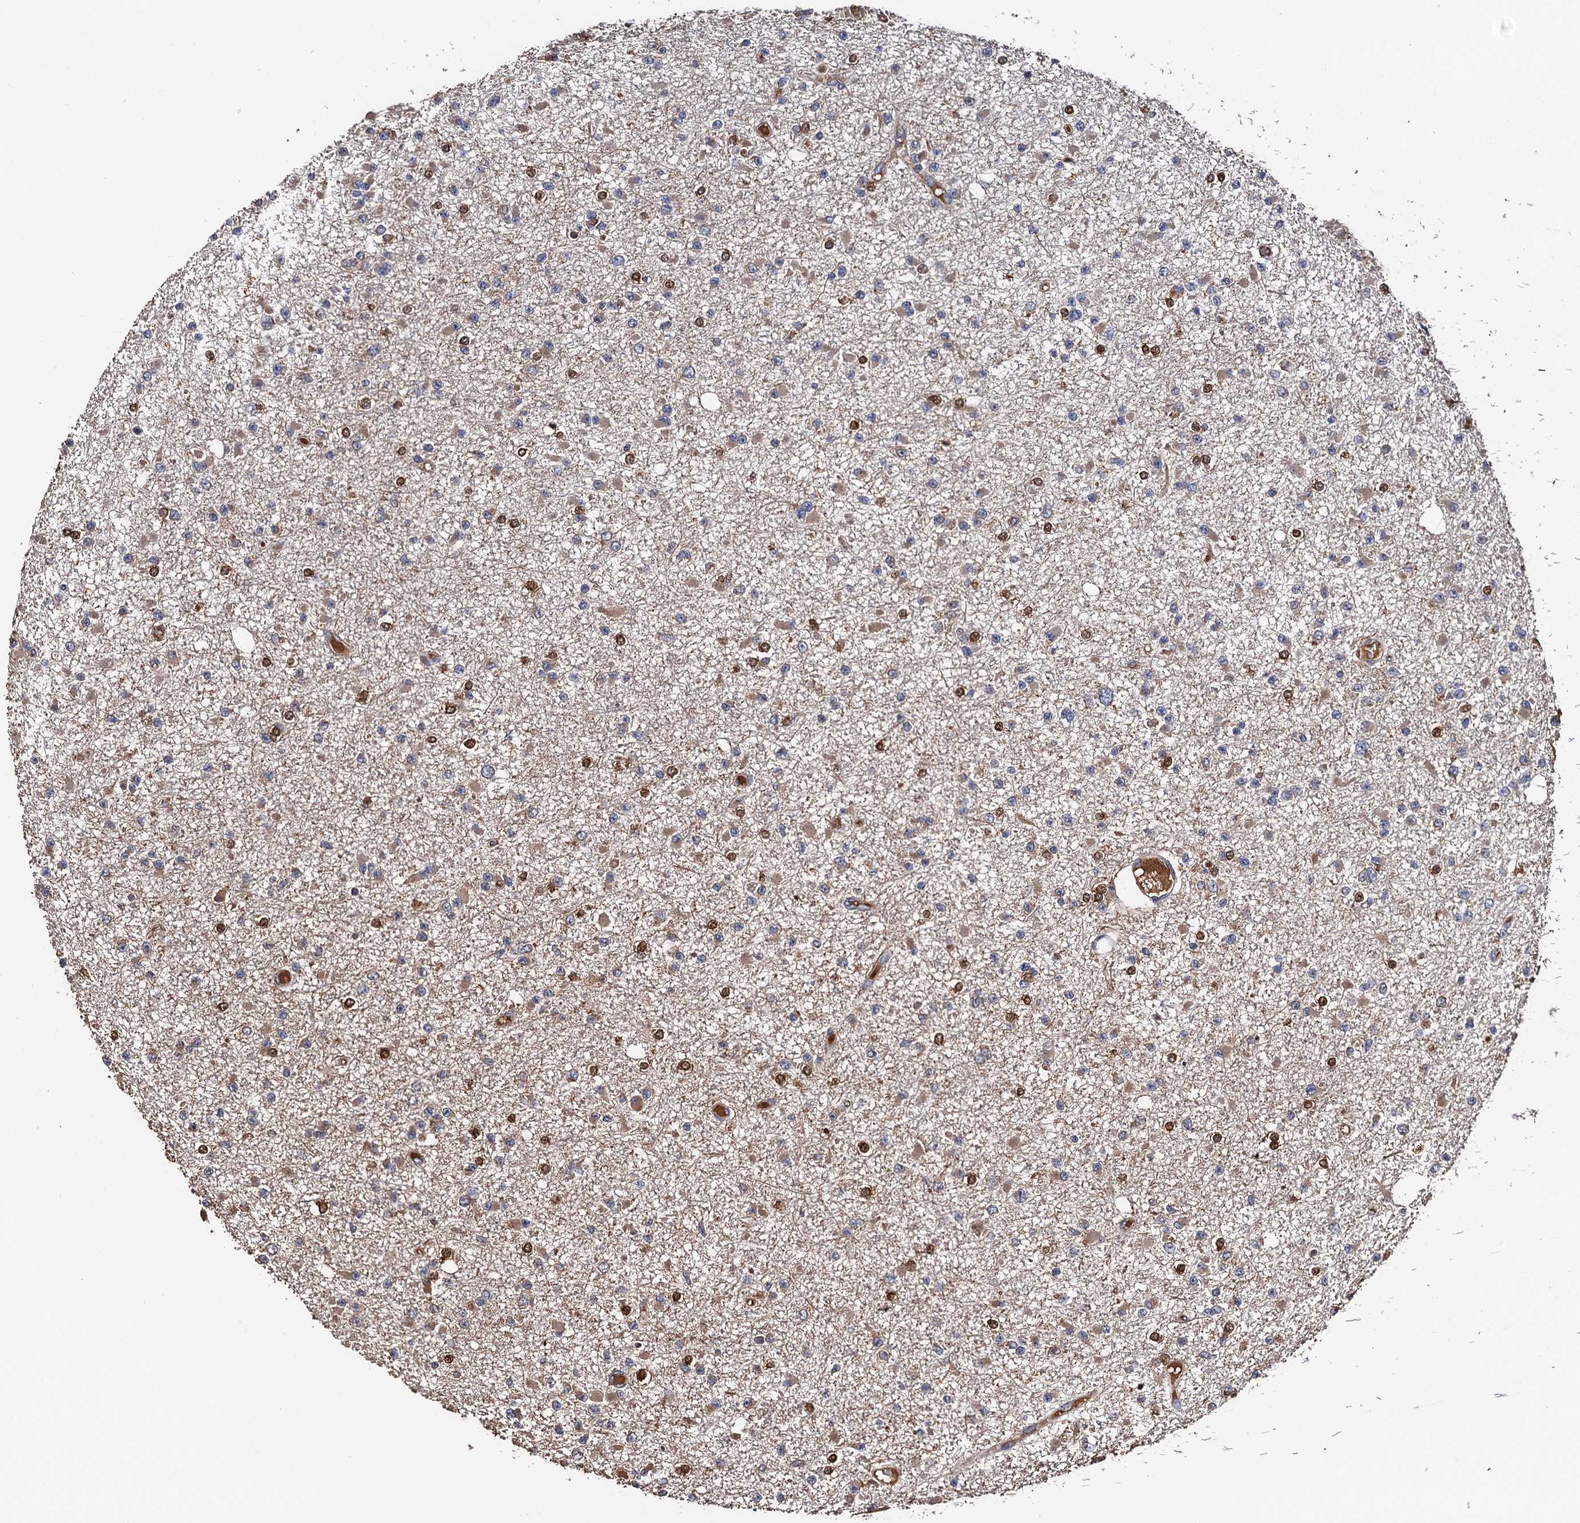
{"staining": {"intensity": "moderate", "quantity": "<25%", "location": "nuclear"}, "tissue": "glioma", "cell_type": "Tumor cells", "image_type": "cancer", "snomed": [{"axis": "morphology", "description": "Glioma, malignant, Low grade"}, {"axis": "topography", "description": "Brain"}], "caption": "Moderate nuclear staining is seen in about <25% of tumor cells in glioma.", "gene": "RGS11", "patient": {"sex": "female", "age": 22}}